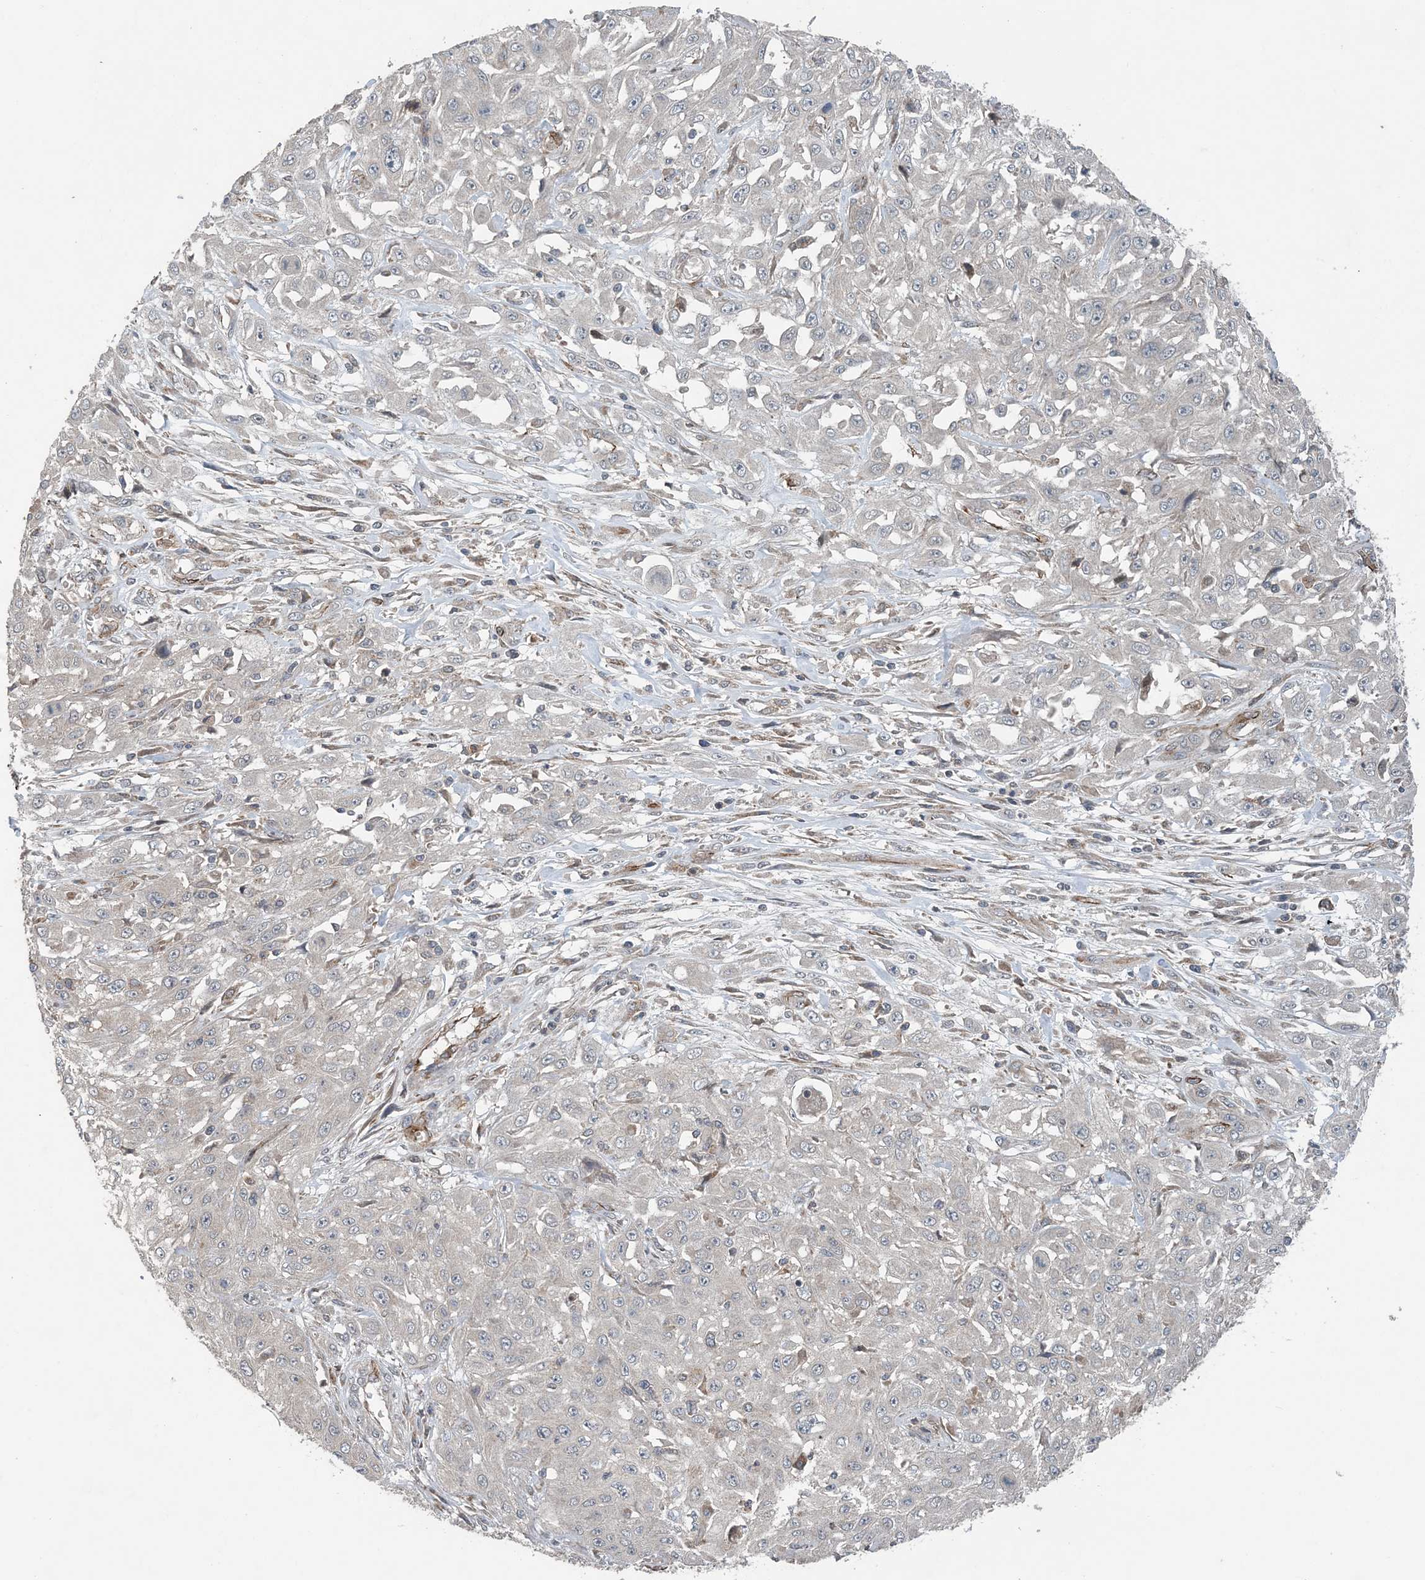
{"staining": {"intensity": "negative", "quantity": "none", "location": "none"}, "tissue": "skin cancer", "cell_type": "Tumor cells", "image_type": "cancer", "snomed": [{"axis": "morphology", "description": "Squamous cell carcinoma, NOS"}, {"axis": "morphology", "description": "Squamous cell carcinoma, metastatic, NOS"}, {"axis": "topography", "description": "Skin"}, {"axis": "topography", "description": "Lymph node"}], "caption": "Protein analysis of skin cancer (squamous cell carcinoma) shows no significant staining in tumor cells.", "gene": "MYO9B", "patient": {"sex": "male", "age": 75}}